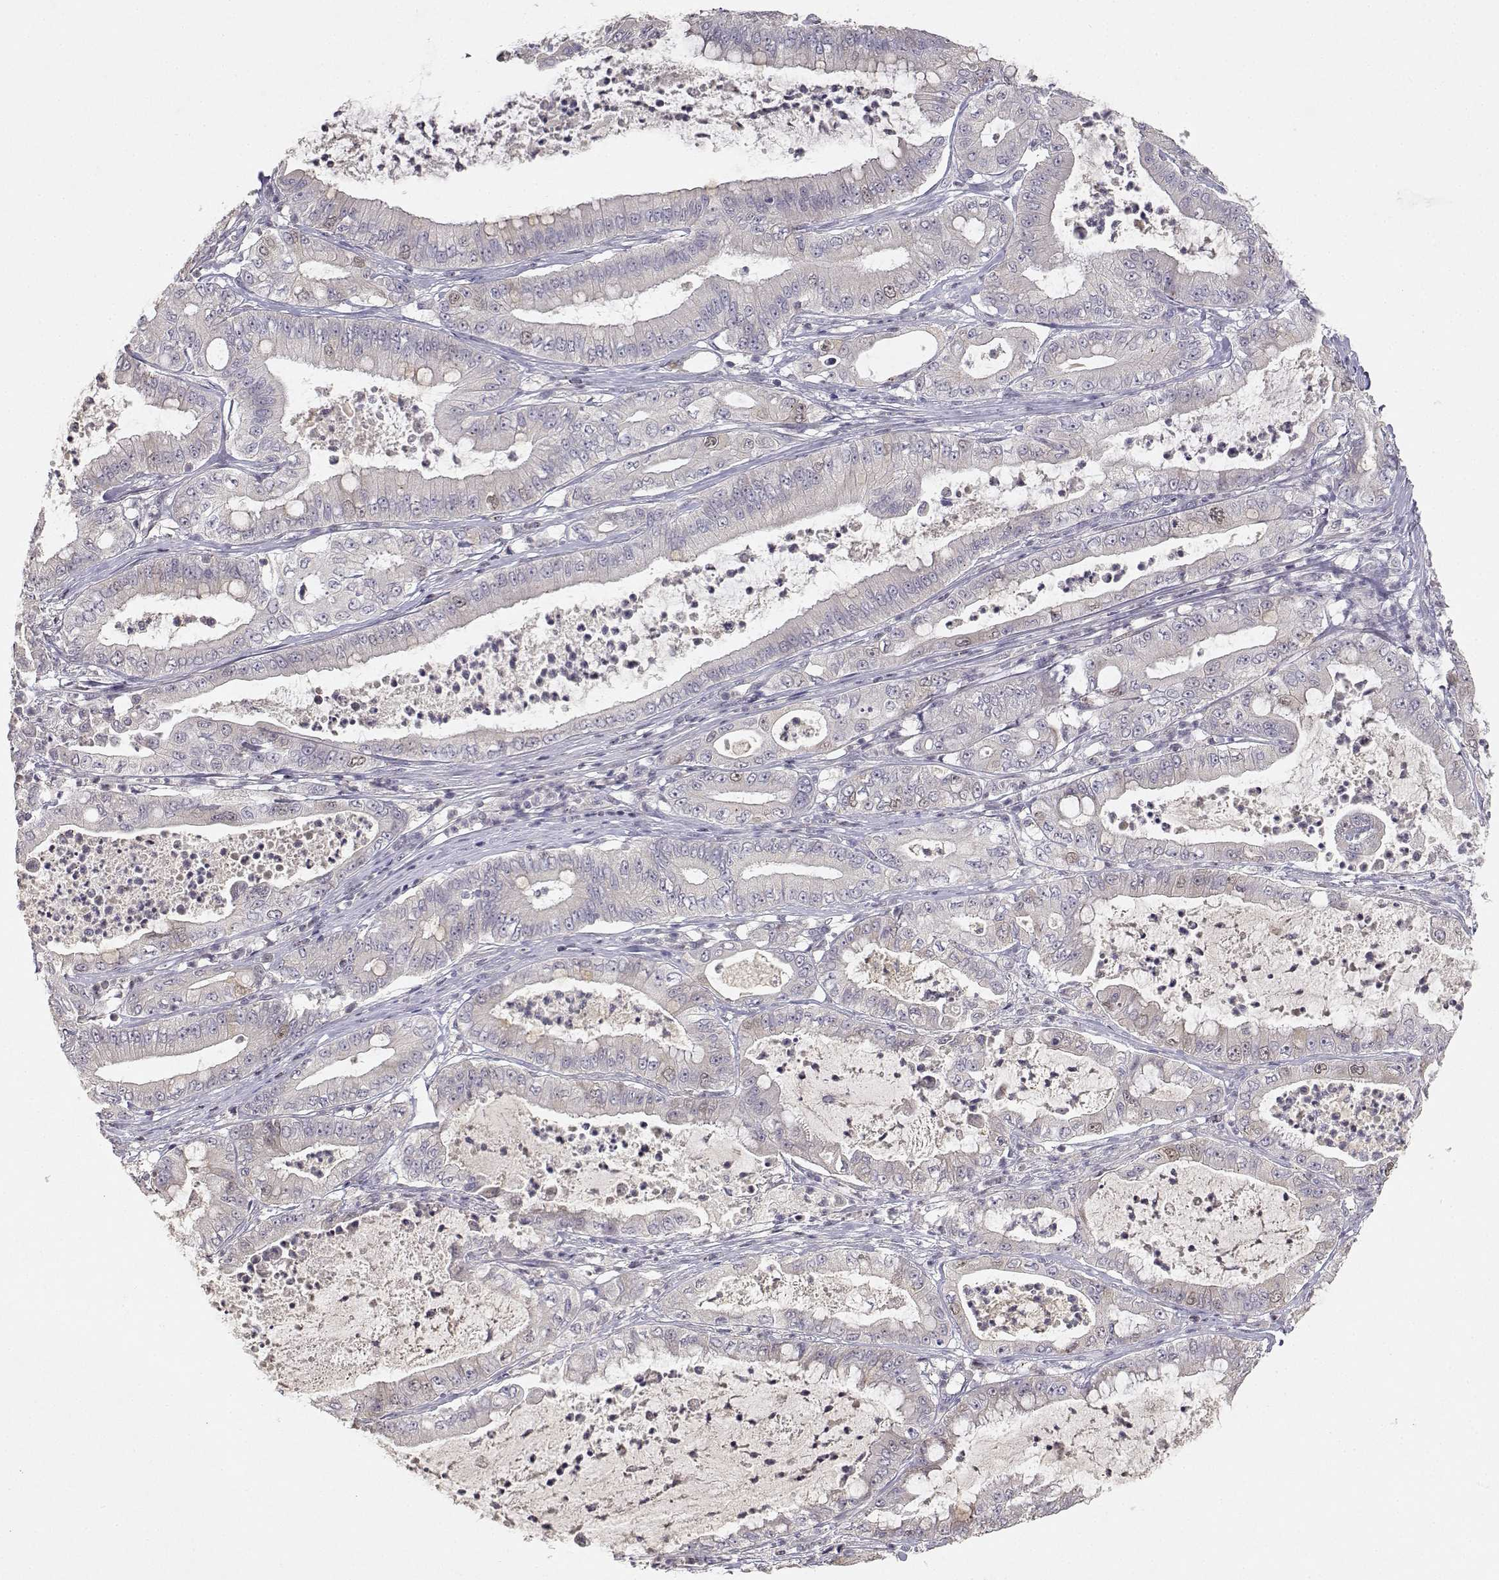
{"staining": {"intensity": "weak", "quantity": "<25%", "location": "nuclear"}, "tissue": "pancreatic cancer", "cell_type": "Tumor cells", "image_type": "cancer", "snomed": [{"axis": "morphology", "description": "Adenocarcinoma, NOS"}, {"axis": "topography", "description": "Pancreas"}], "caption": "The IHC histopathology image has no significant positivity in tumor cells of adenocarcinoma (pancreatic) tissue. (Stains: DAB immunohistochemistry with hematoxylin counter stain, Microscopy: brightfield microscopy at high magnification).", "gene": "RAD51", "patient": {"sex": "male", "age": 71}}